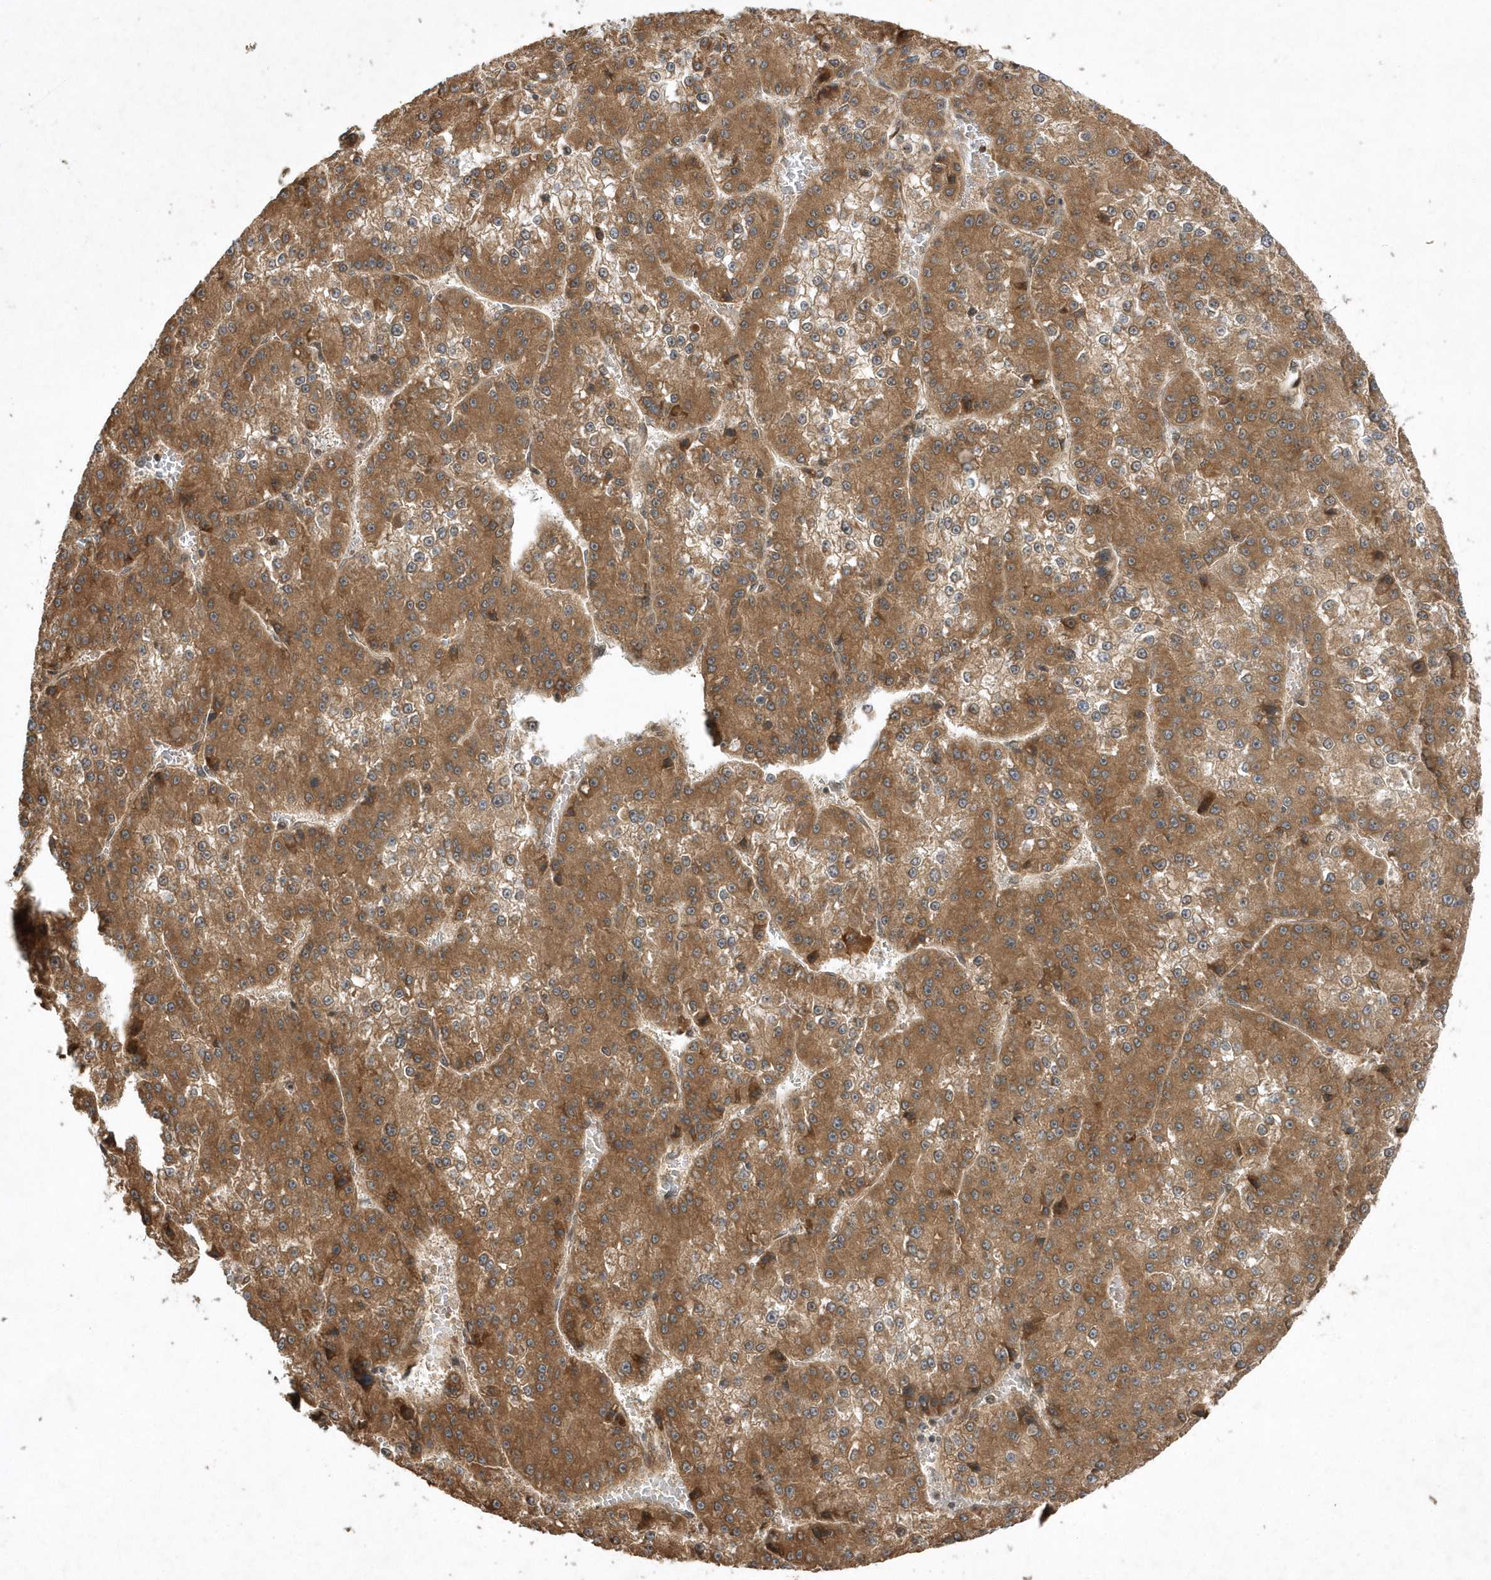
{"staining": {"intensity": "moderate", "quantity": ">75%", "location": "cytoplasmic/membranous"}, "tissue": "liver cancer", "cell_type": "Tumor cells", "image_type": "cancer", "snomed": [{"axis": "morphology", "description": "Carcinoma, Hepatocellular, NOS"}, {"axis": "topography", "description": "Liver"}], "caption": "Immunohistochemistry micrograph of neoplastic tissue: human liver cancer stained using immunohistochemistry (IHC) reveals medium levels of moderate protein expression localized specifically in the cytoplasmic/membranous of tumor cells, appearing as a cytoplasmic/membranous brown color.", "gene": "GFM2", "patient": {"sex": "female", "age": 73}}